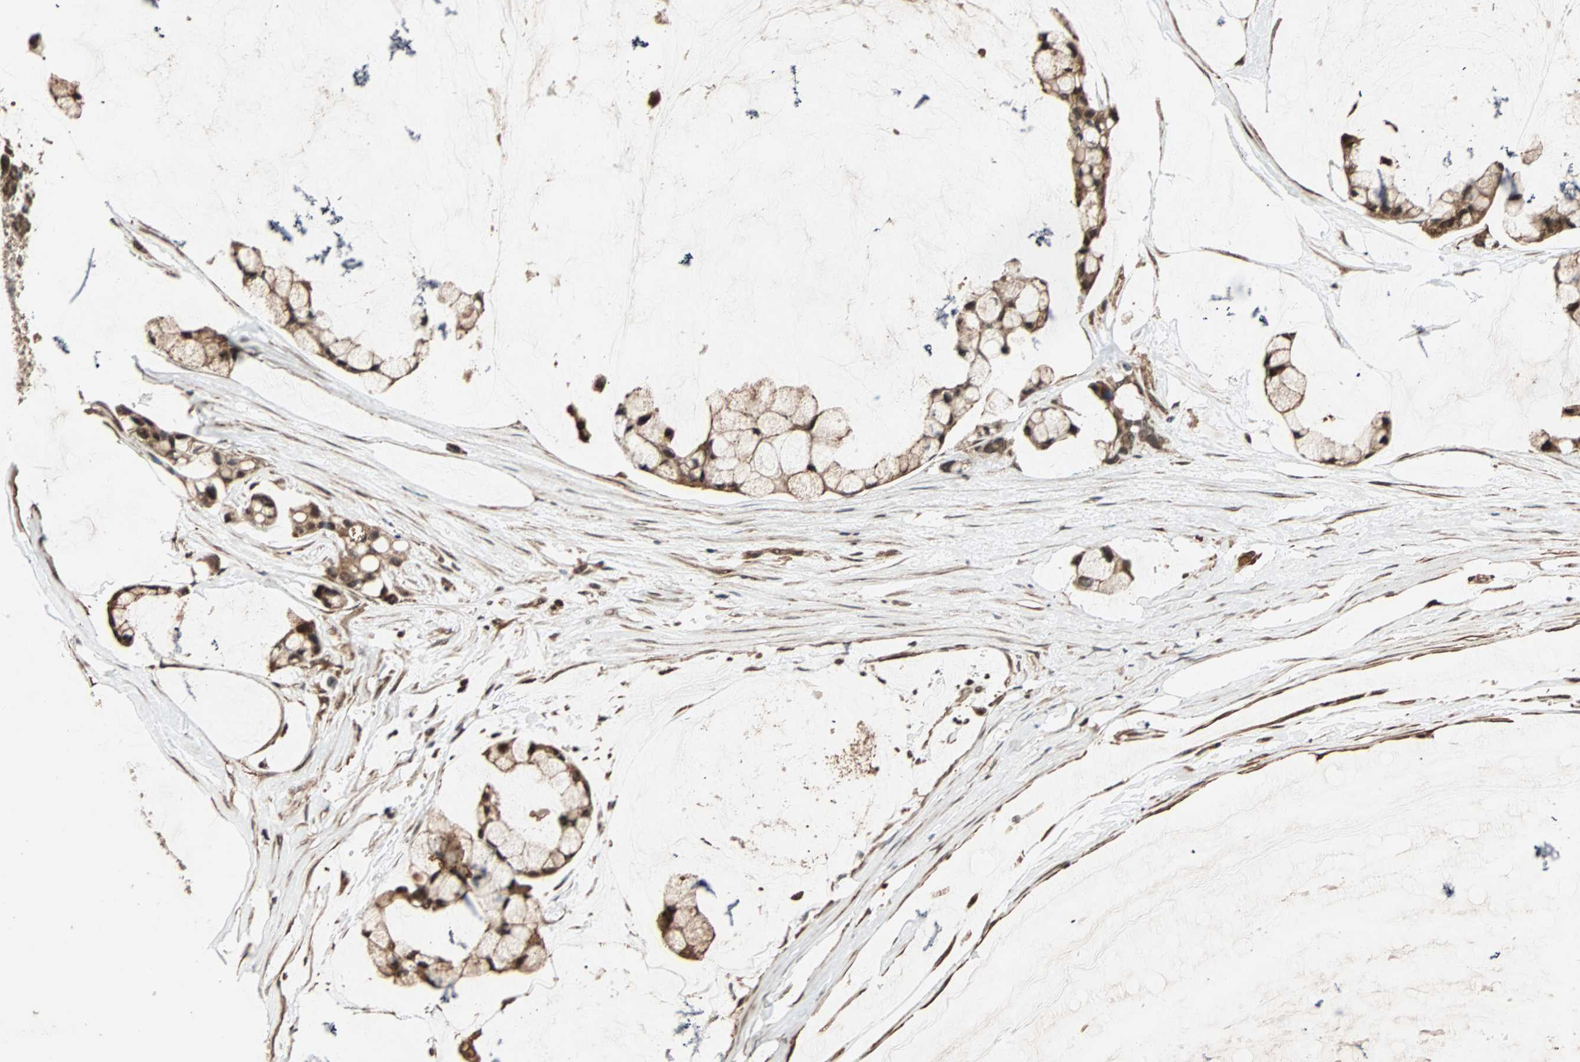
{"staining": {"intensity": "strong", "quantity": ">75%", "location": "cytoplasmic/membranous,nuclear"}, "tissue": "ovarian cancer", "cell_type": "Tumor cells", "image_type": "cancer", "snomed": [{"axis": "morphology", "description": "Cystadenocarcinoma, mucinous, NOS"}, {"axis": "topography", "description": "Ovary"}], "caption": "Human ovarian cancer (mucinous cystadenocarcinoma) stained with a brown dye reveals strong cytoplasmic/membranous and nuclear positive expression in approximately >75% of tumor cells.", "gene": "CDC5L", "patient": {"sex": "female", "age": 39}}